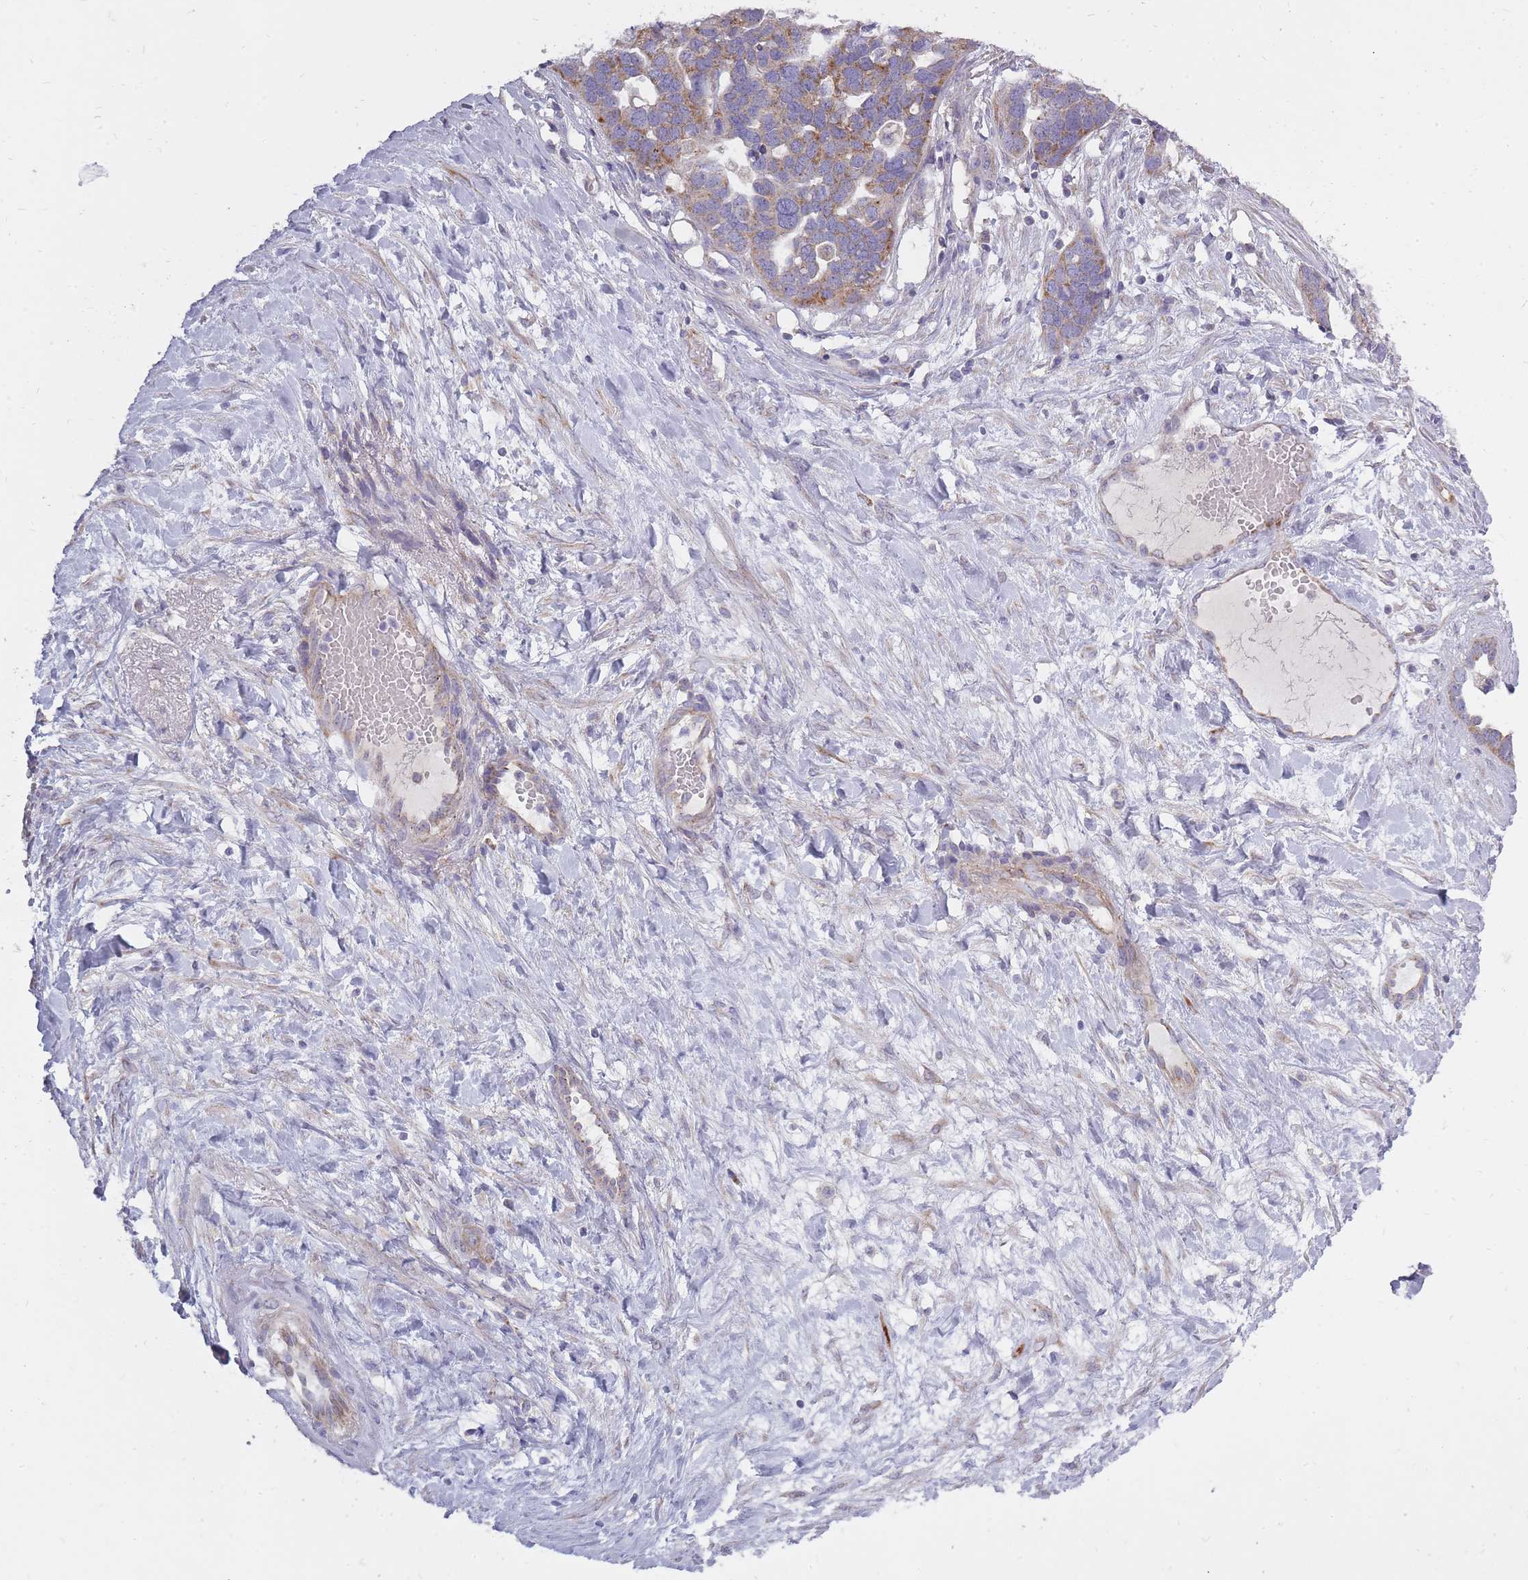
{"staining": {"intensity": "moderate", "quantity": "25%-75%", "location": "cytoplasmic/membranous"}, "tissue": "ovarian cancer", "cell_type": "Tumor cells", "image_type": "cancer", "snomed": [{"axis": "morphology", "description": "Cystadenocarcinoma, serous, NOS"}, {"axis": "topography", "description": "Ovary"}], "caption": "Tumor cells demonstrate moderate cytoplasmic/membranous expression in about 25%-75% of cells in ovarian cancer (serous cystadenocarcinoma).", "gene": "ALKBH4", "patient": {"sex": "female", "age": 54}}